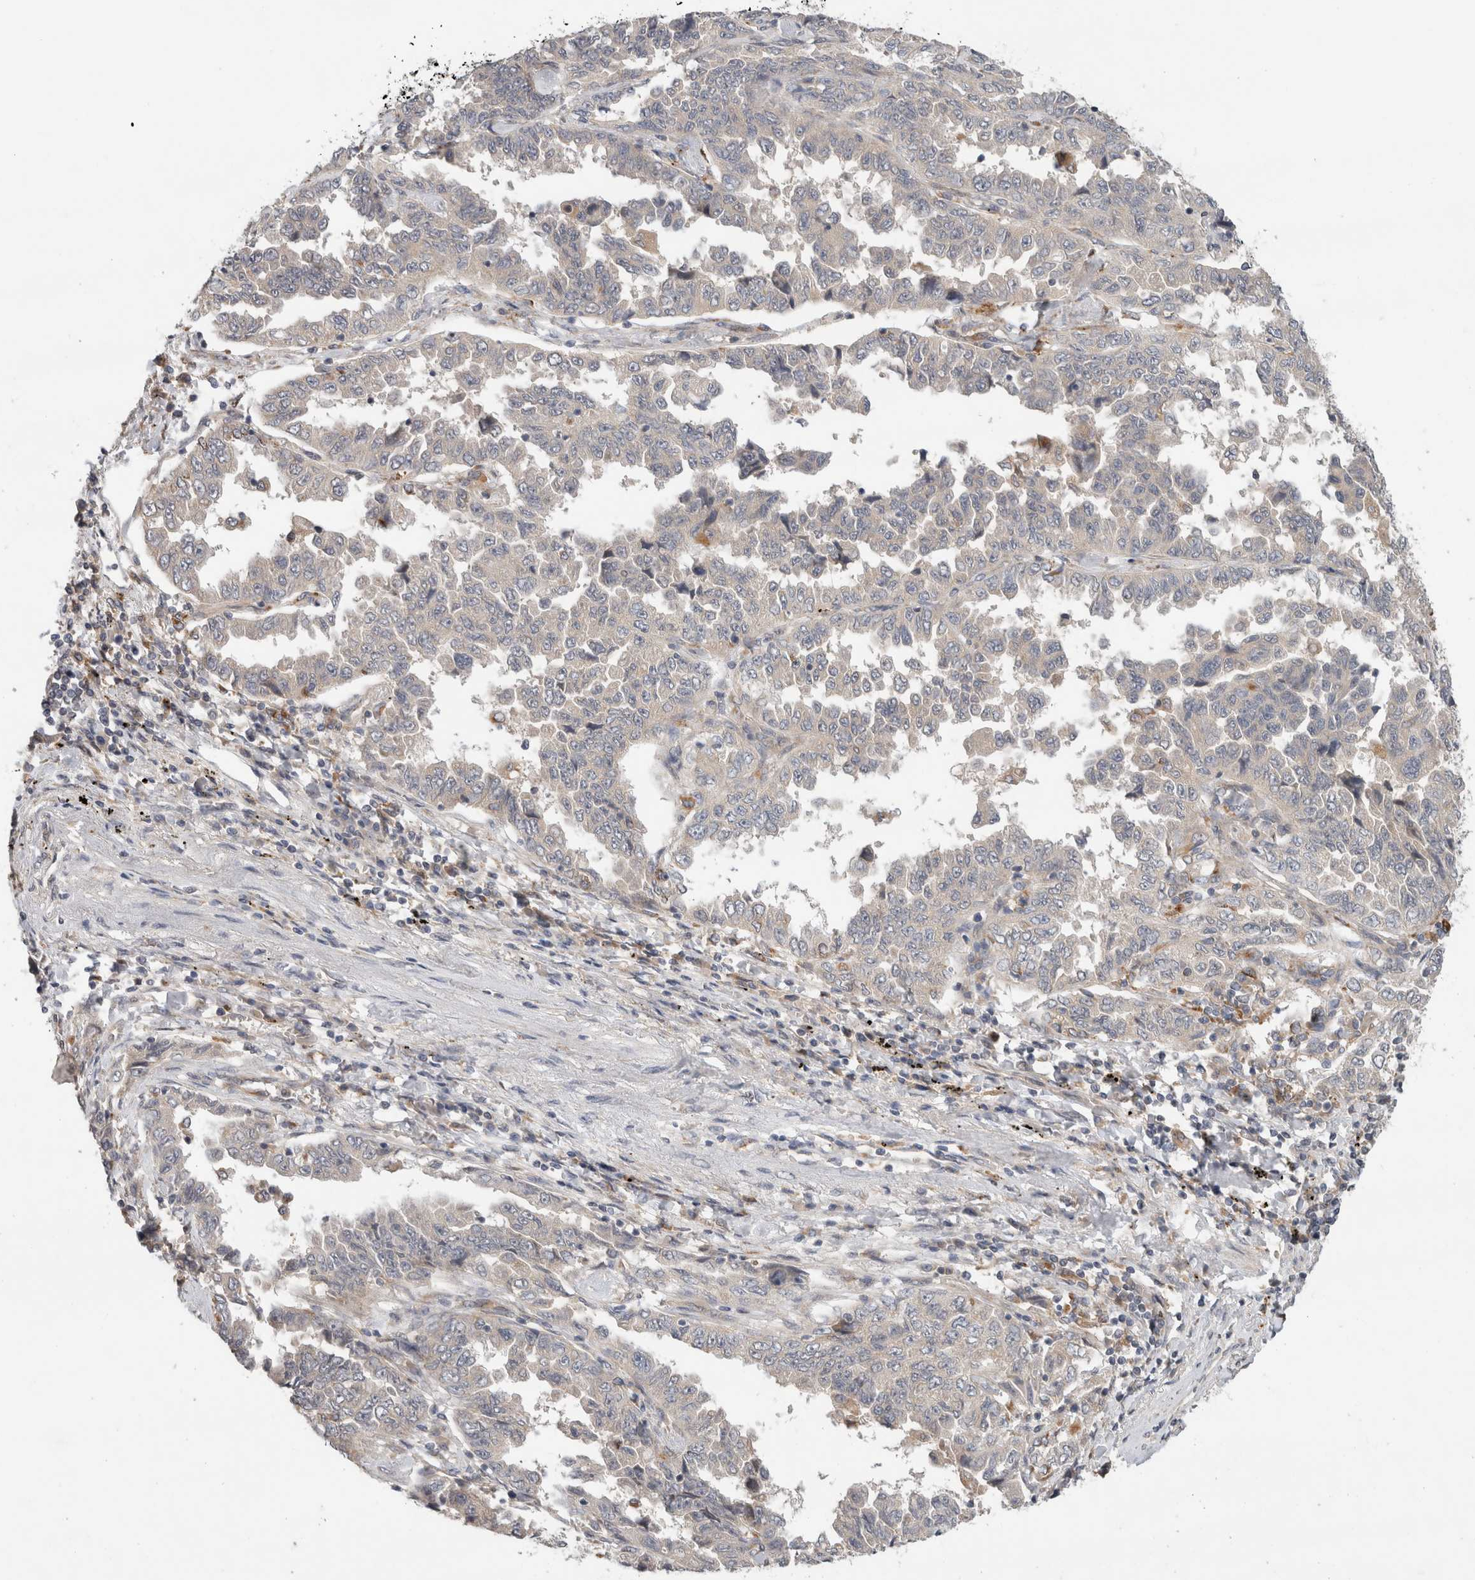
{"staining": {"intensity": "negative", "quantity": "none", "location": "none"}, "tissue": "lung cancer", "cell_type": "Tumor cells", "image_type": "cancer", "snomed": [{"axis": "morphology", "description": "Adenocarcinoma, NOS"}, {"axis": "topography", "description": "Lung"}], "caption": "The immunohistochemistry histopathology image has no significant positivity in tumor cells of lung cancer tissue.", "gene": "SGK1", "patient": {"sex": "female", "age": 51}}